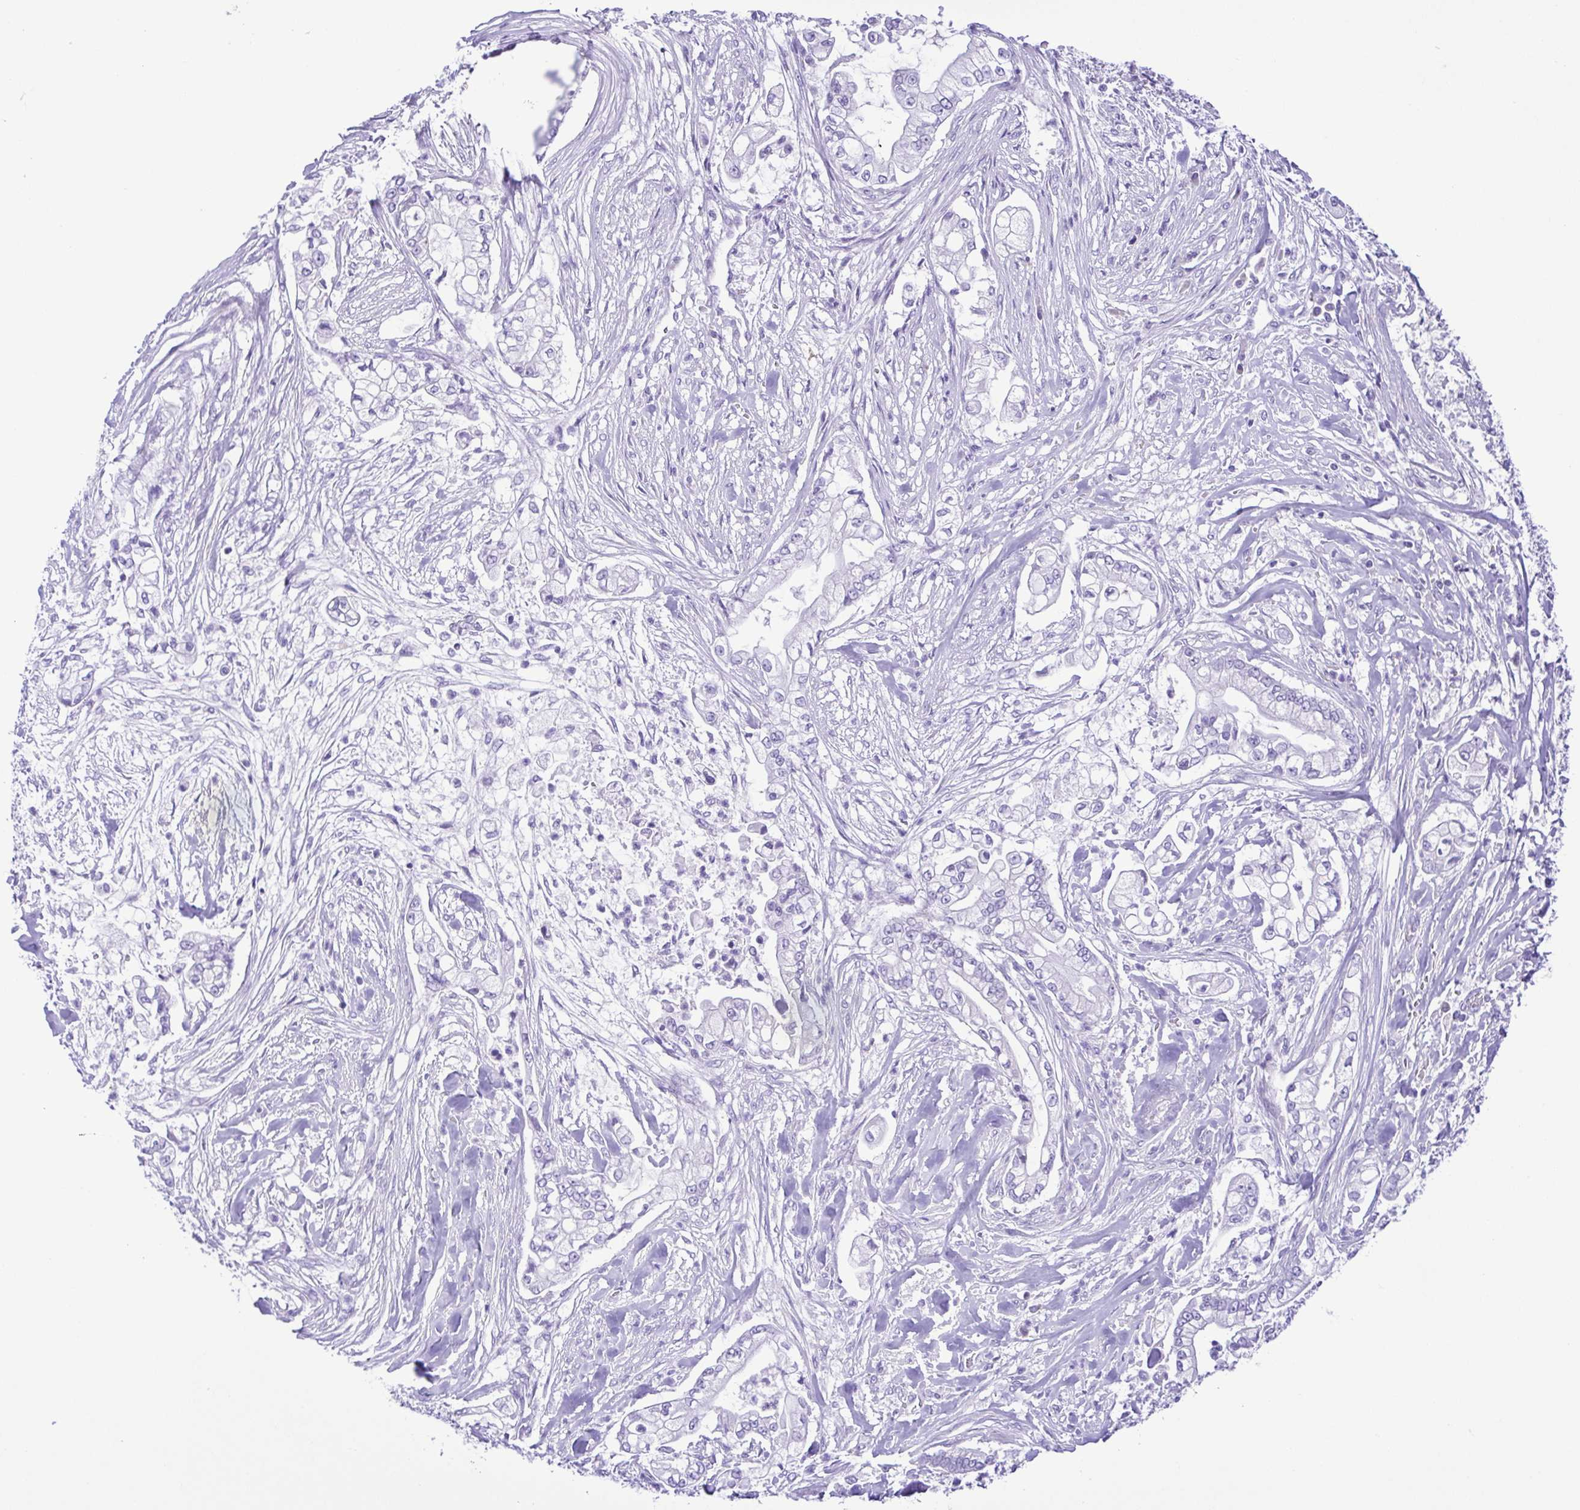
{"staining": {"intensity": "negative", "quantity": "none", "location": "none"}, "tissue": "pancreatic cancer", "cell_type": "Tumor cells", "image_type": "cancer", "snomed": [{"axis": "morphology", "description": "Adenocarcinoma, NOS"}, {"axis": "topography", "description": "Pancreas"}], "caption": "High power microscopy micrograph of an immunohistochemistry (IHC) micrograph of adenocarcinoma (pancreatic), revealing no significant staining in tumor cells.", "gene": "PAK3", "patient": {"sex": "female", "age": 69}}